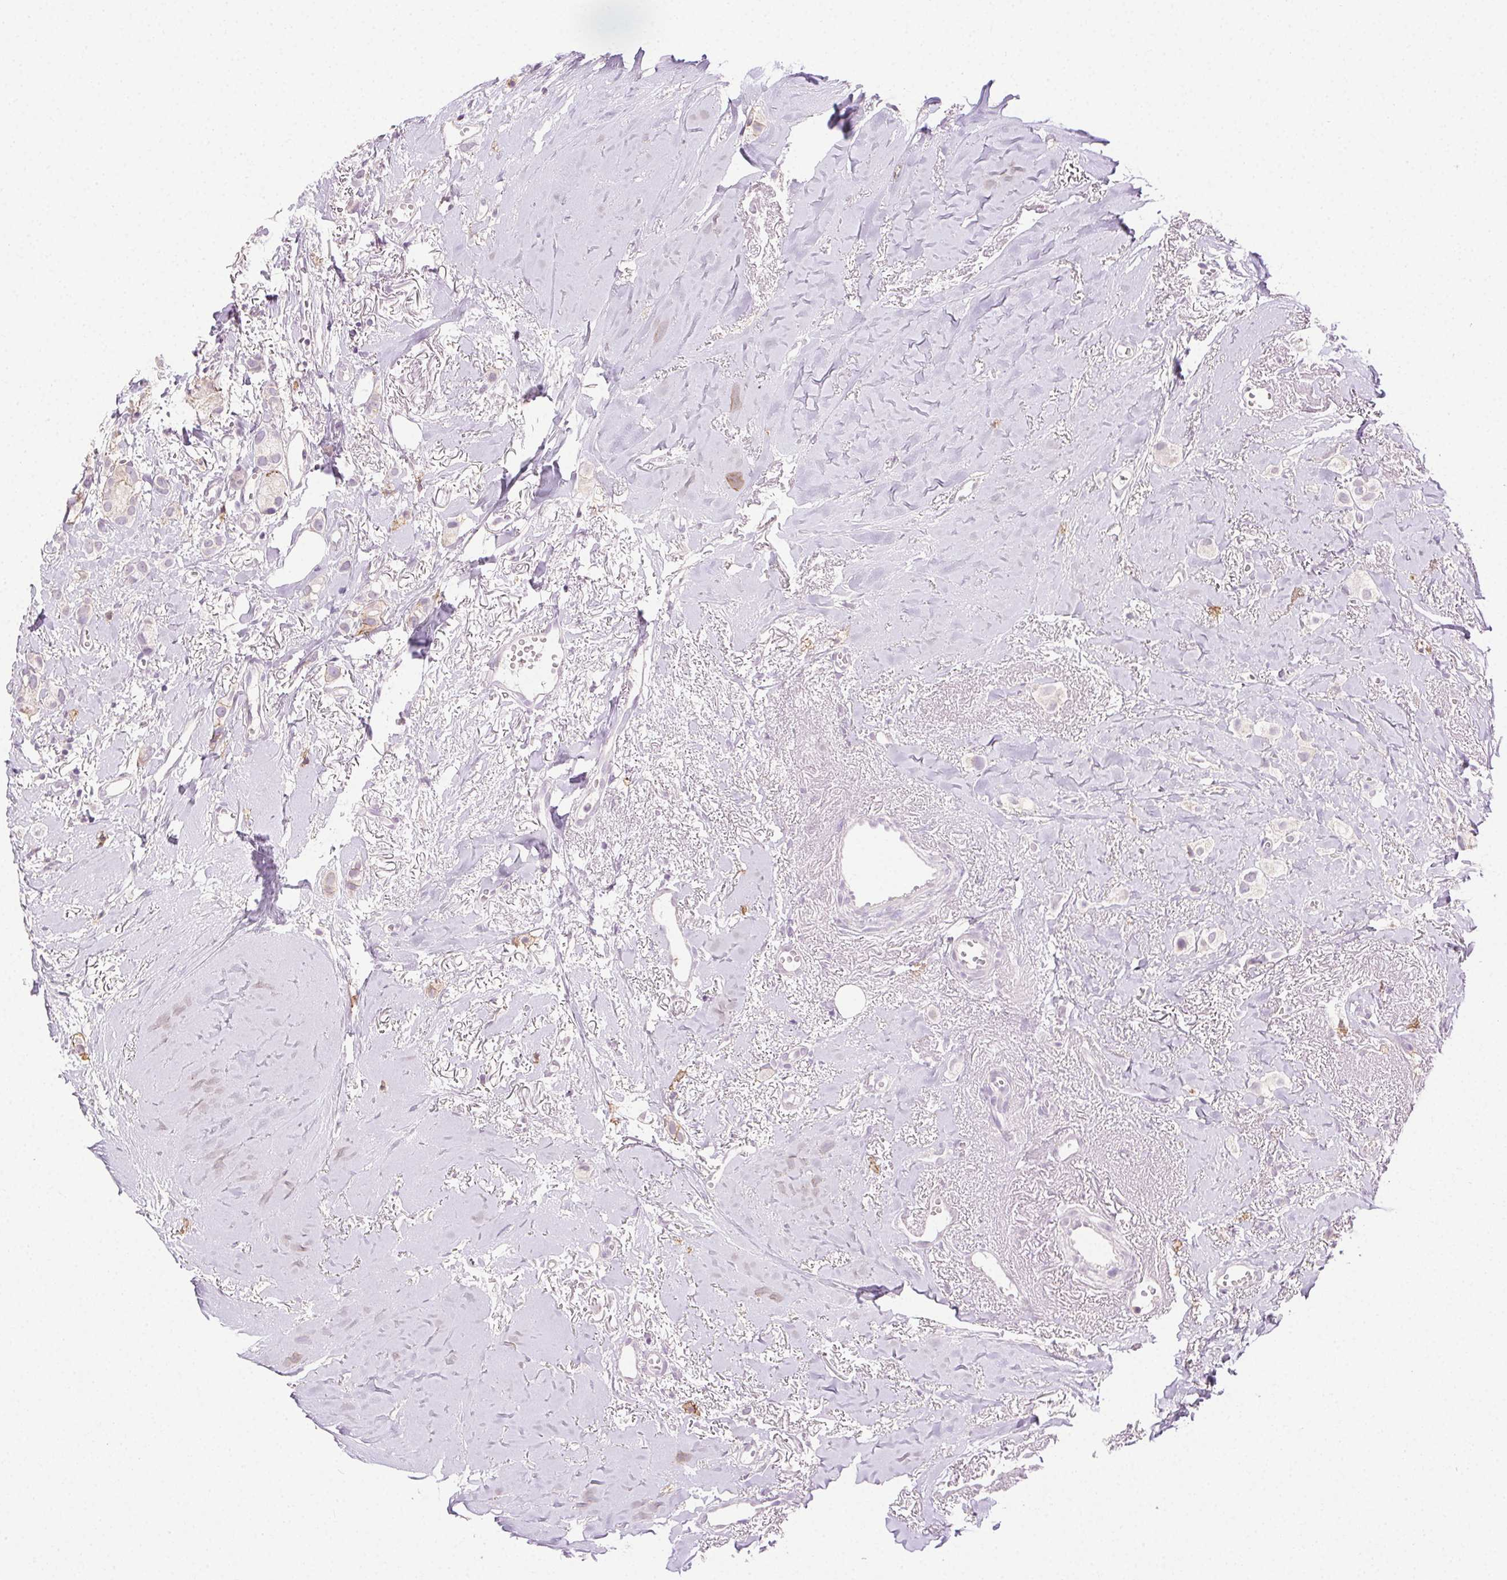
{"staining": {"intensity": "negative", "quantity": "none", "location": "none"}, "tissue": "breast cancer", "cell_type": "Tumor cells", "image_type": "cancer", "snomed": [{"axis": "morphology", "description": "Duct carcinoma"}, {"axis": "topography", "description": "Breast"}], "caption": "A photomicrograph of breast infiltrating ductal carcinoma stained for a protein exhibits no brown staining in tumor cells.", "gene": "AKAP5", "patient": {"sex": "female", "age": 85}}